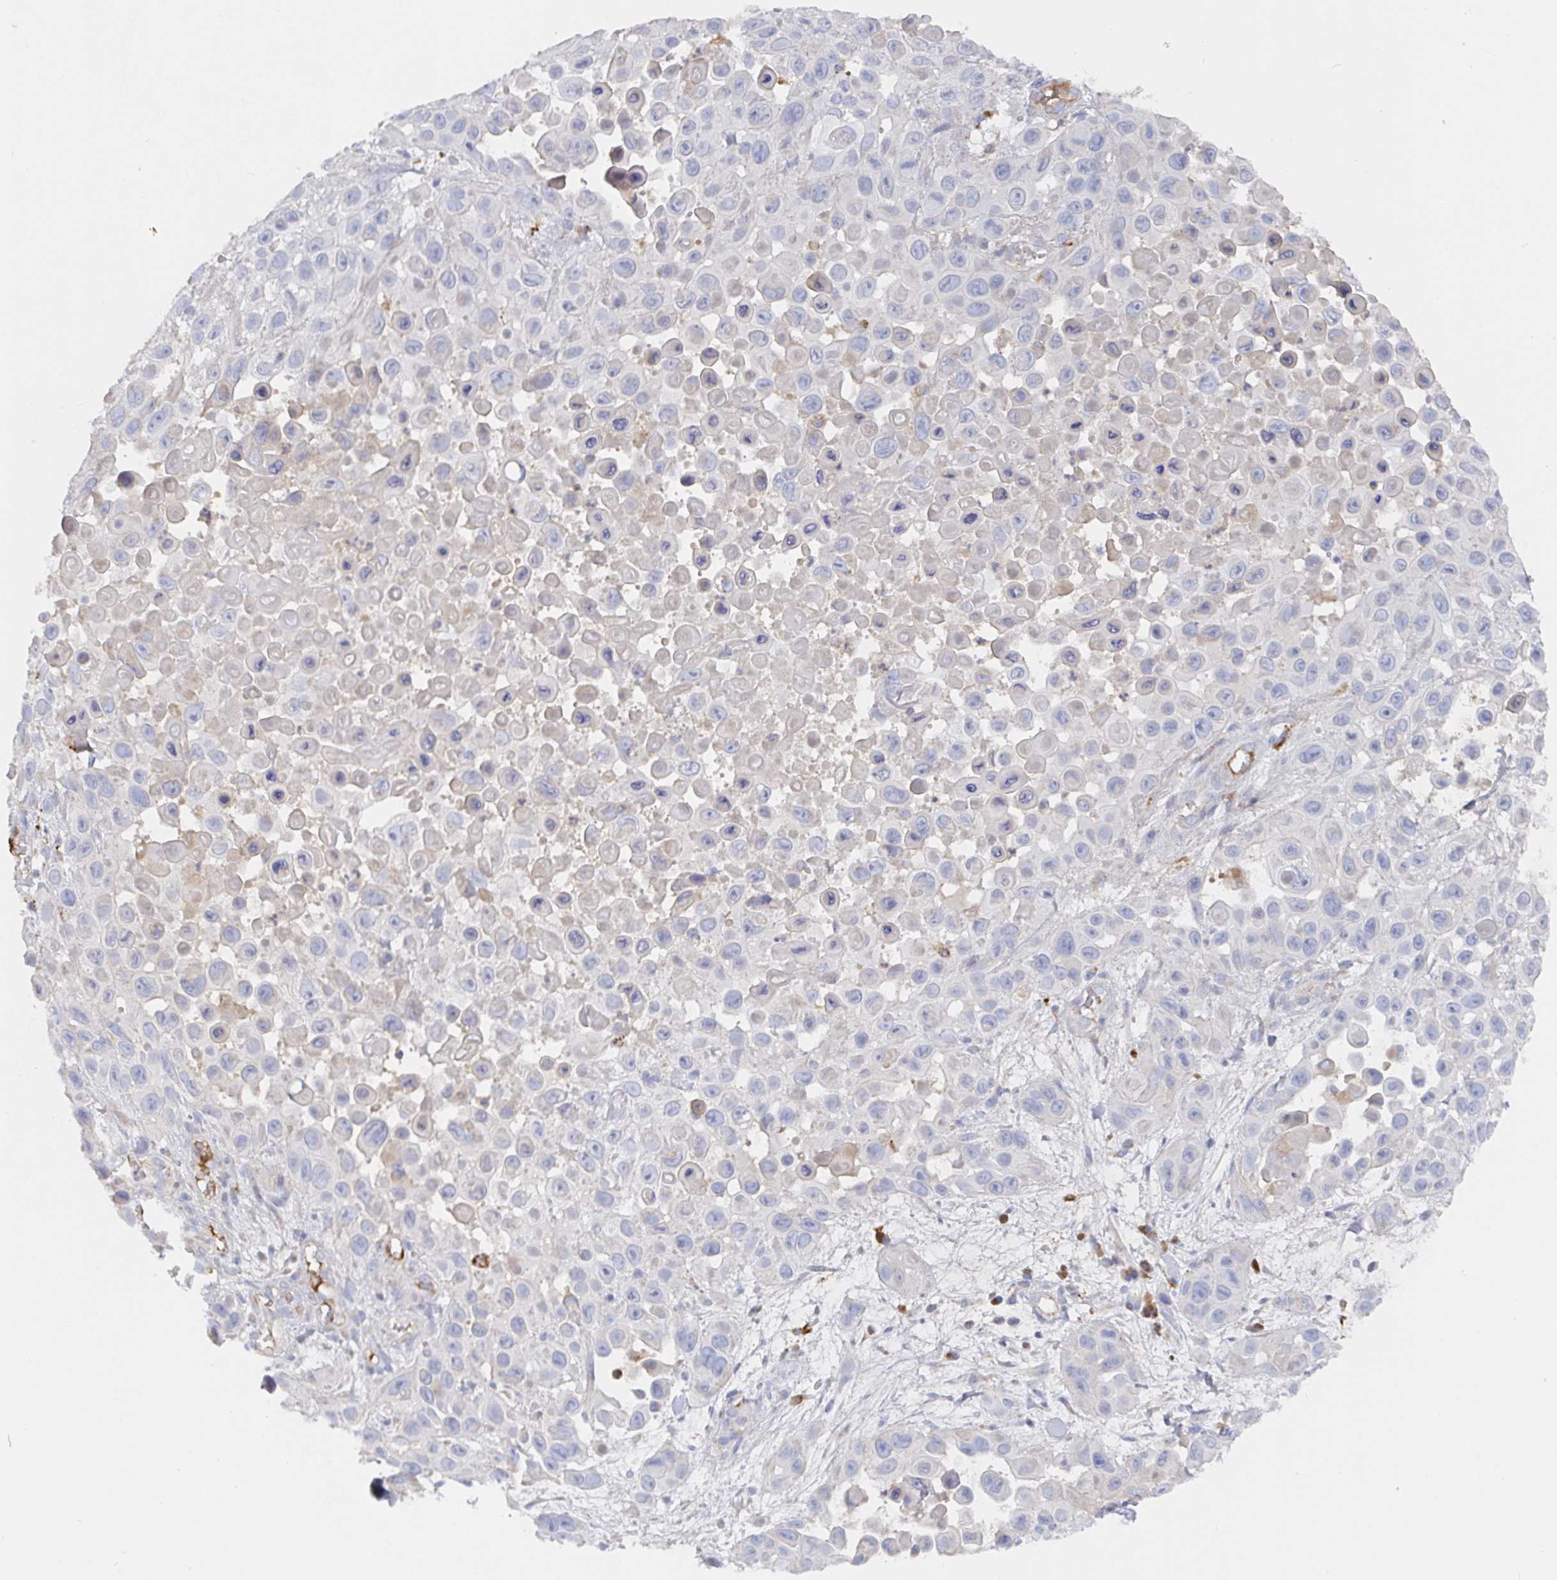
{"staining": {"intensity": "negative", "quantity": "none", "location": "none"}, "tissue": "skin cancer", "cell_type": "Tumor cells", "image_type": "cancer", "snomed": [{"axis": "morphology", "description": "Squamous cell carcinoma, NOS"}, {"axis": "topography", "description": "Skin"}], "caption": "A high-resolution histopathology image shows immunohistochemistry (IHC) staining of skin cancer (squamous cell carcinoma), which shows no significant positivity in tumor cells.", "gene": "IRAK2", "patient": {"sex": "male", "age": 81}}